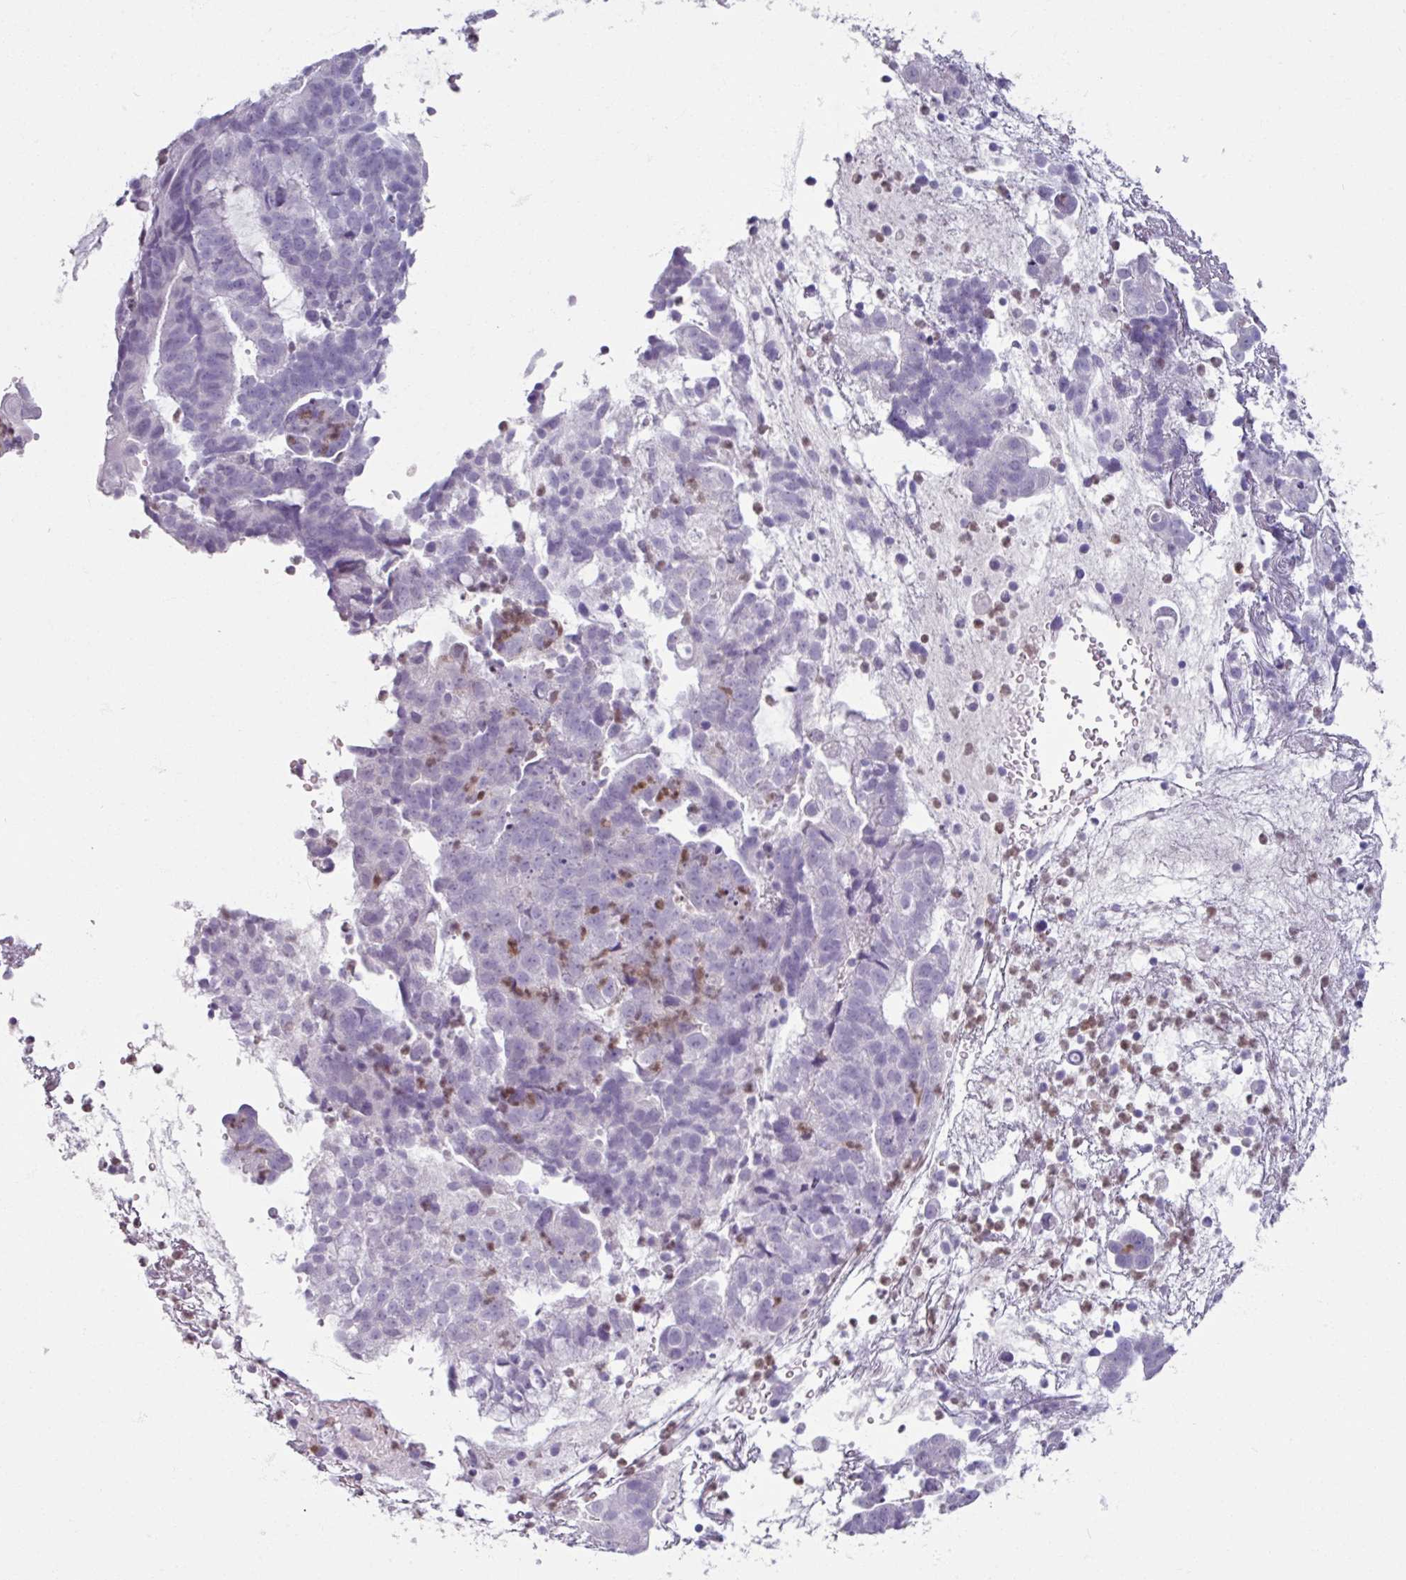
{"staining": {"intensity": "negative", "quantity": "none", "location": "none"}, "tissue": "endometrial cancer", "cell_type": "Tumor cells", "image_type": "cancer", "snomed": [{"axis": "morphology", "description": "Adenocarcinoma, NOS"}, {"axis": "topography", "description": "Endometrium"}], "caption": "Immunohistochemistry micrograph of neoplastic tissue: human endometrial cancer stained with DAB demonstrates no significant protein positivity in tumor cells.", "gene": "ARG1", "patient": {"sex": "female", "age": 76}}